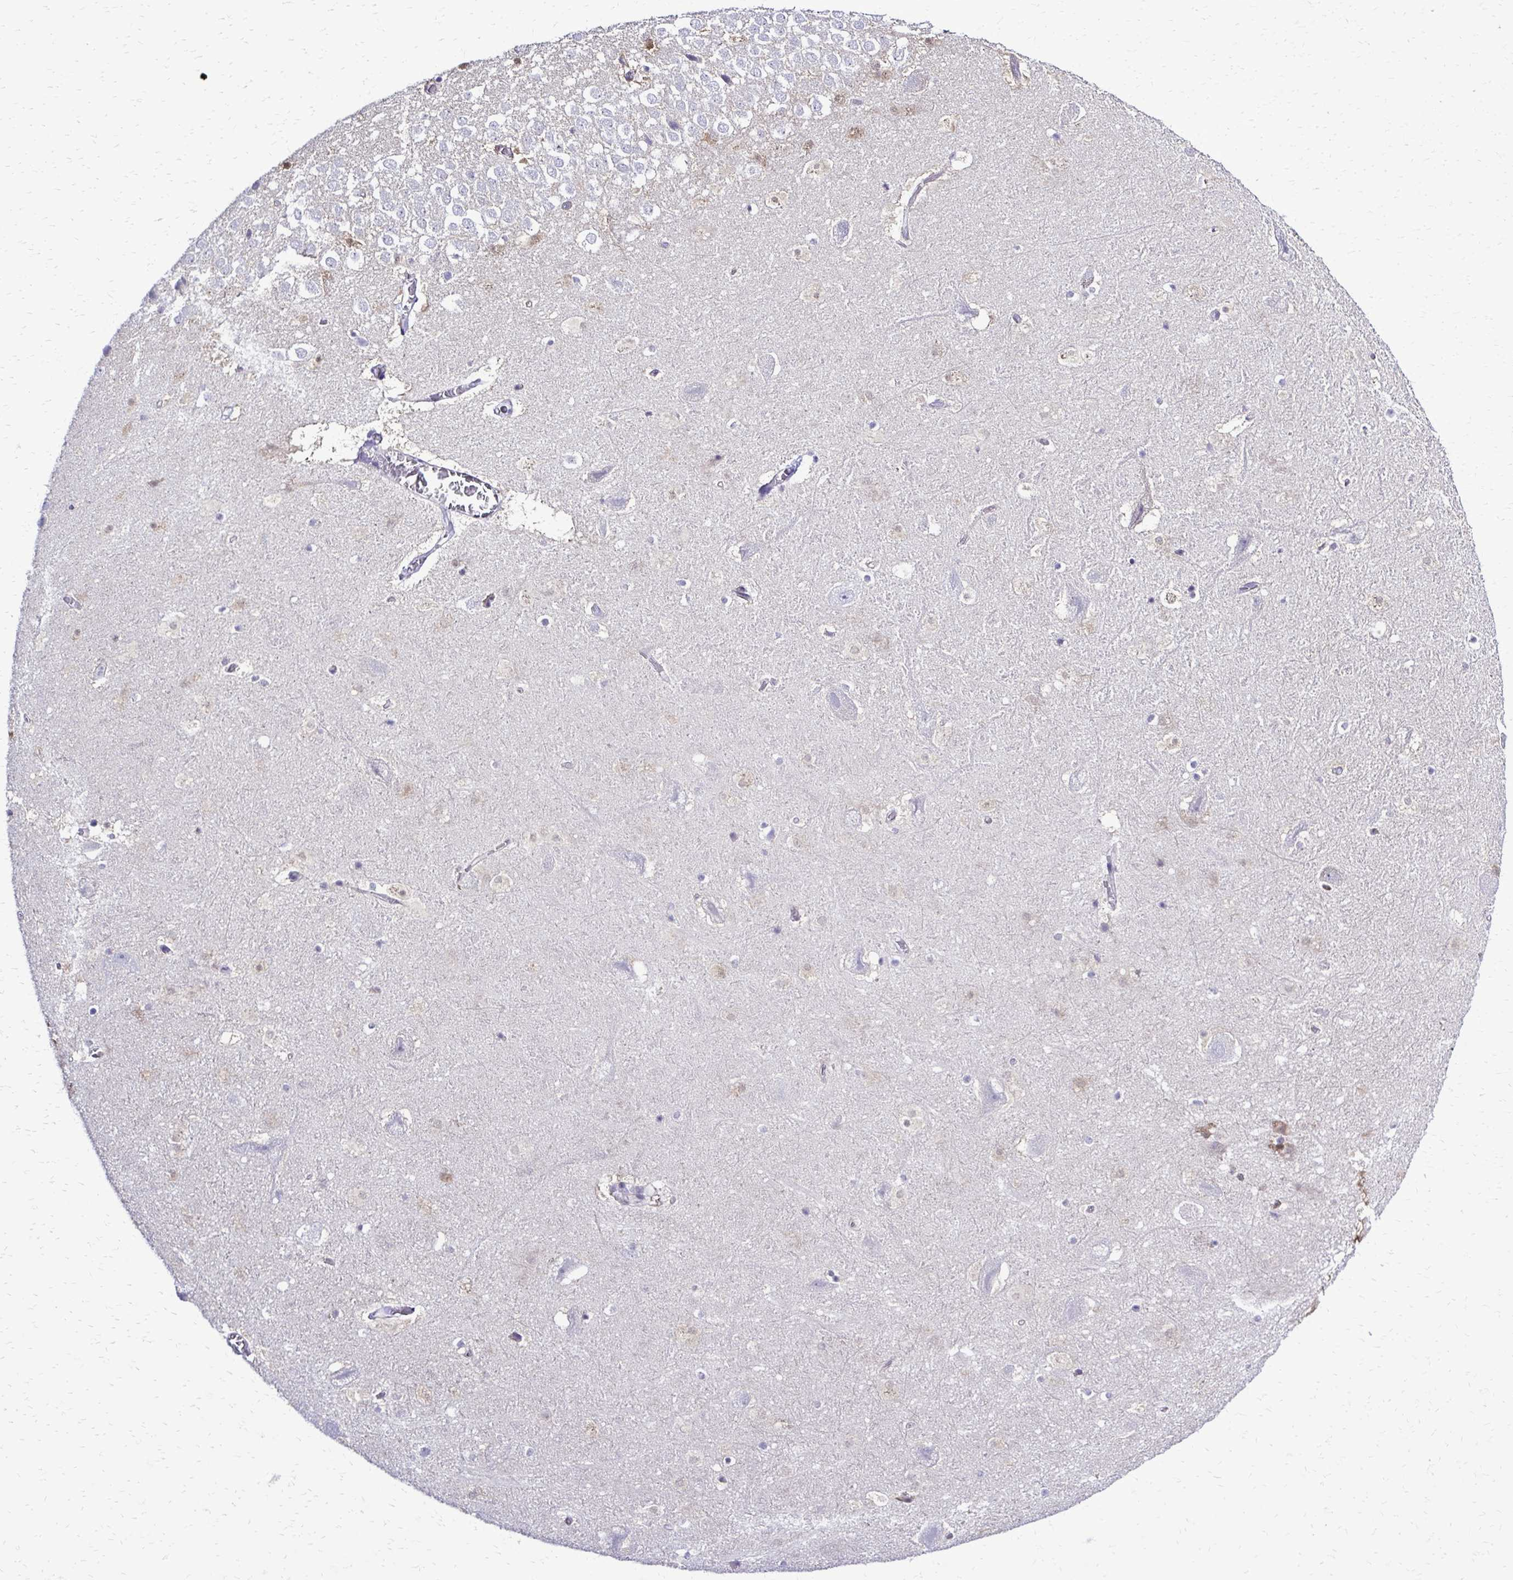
{"staining": {"intensity": "moderate", "quantity": "<25%", "location": "cytoplasmic/membranous"}, "tissue": "hippocampus", "cell_type": "Glial cells", "image_type": "normal", "snomed": [{"axis": "morphology", "description": "Normal tissue, NOS"}, {"axis": "topography", "description": "Hippocampus"}], "caption": "Glial cells reveal low levels of moderate cytoplasmic/membranous positivity in approximately <25% of cells in normal human hippocampus. Nuclei are stained in blue.", "gene": "RASL11B", "patient": {"sex": "female", "age": 42}}